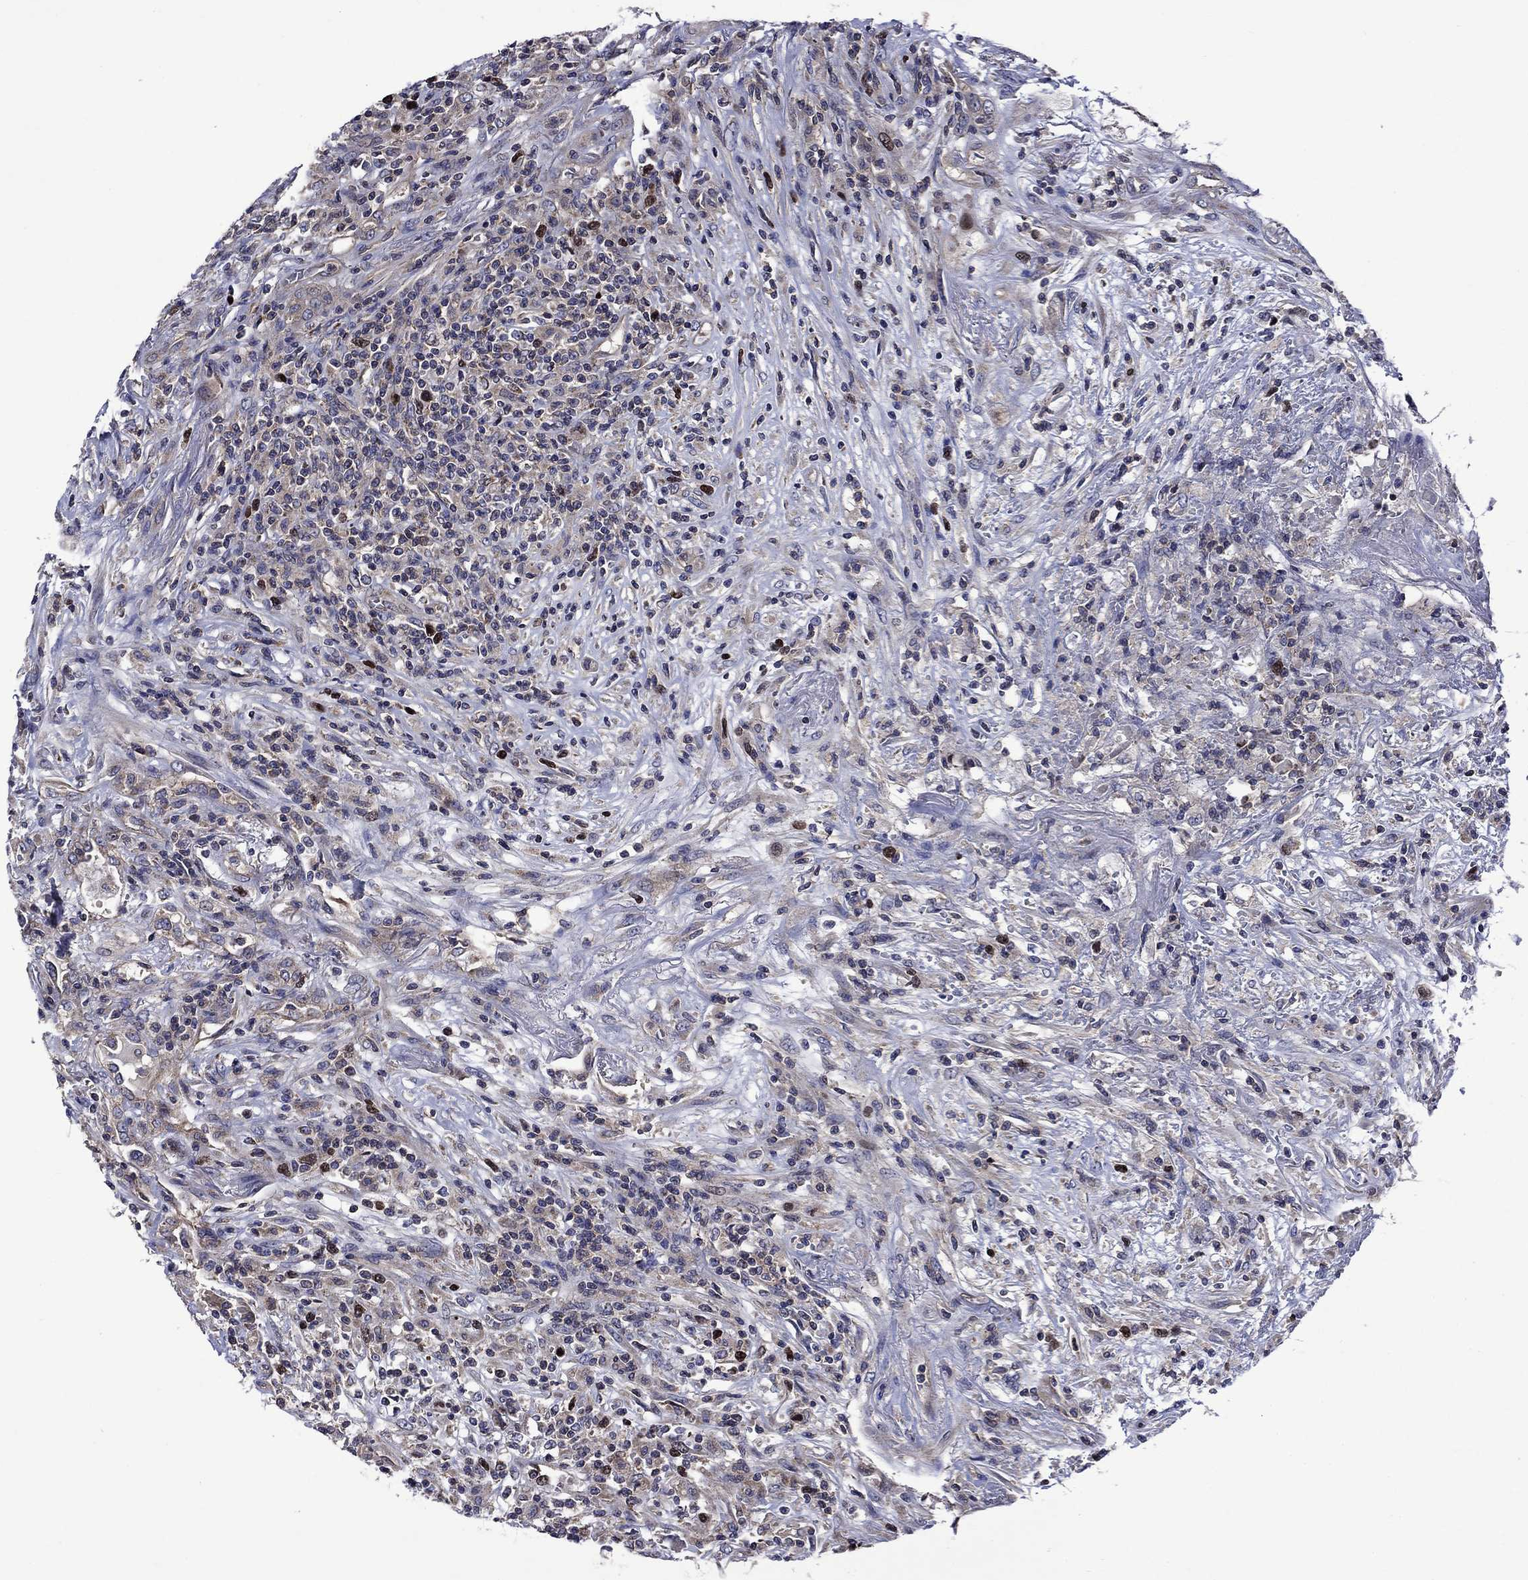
{"staining": {"intensity": "negative", "quantity": "none", "location": "none"}, "tissue": "lymphoma", "cell_type": "Tumor cells", "image_type": "cancer", "snomed": [{"axis": "morphology", "description": "Malignant lymphoma, non-Hodgkin's type, High grade"}, {"axis": "topography", "description": "Lung"}], "caption": "Malignant lymphoma, non-Hodgkin's type (high-grade) stained for a protein using immunohistochemistry demonstrates no staining tumor cells.", "gene": "KIF22", "patient": {"sex": "male", "age": 79}}